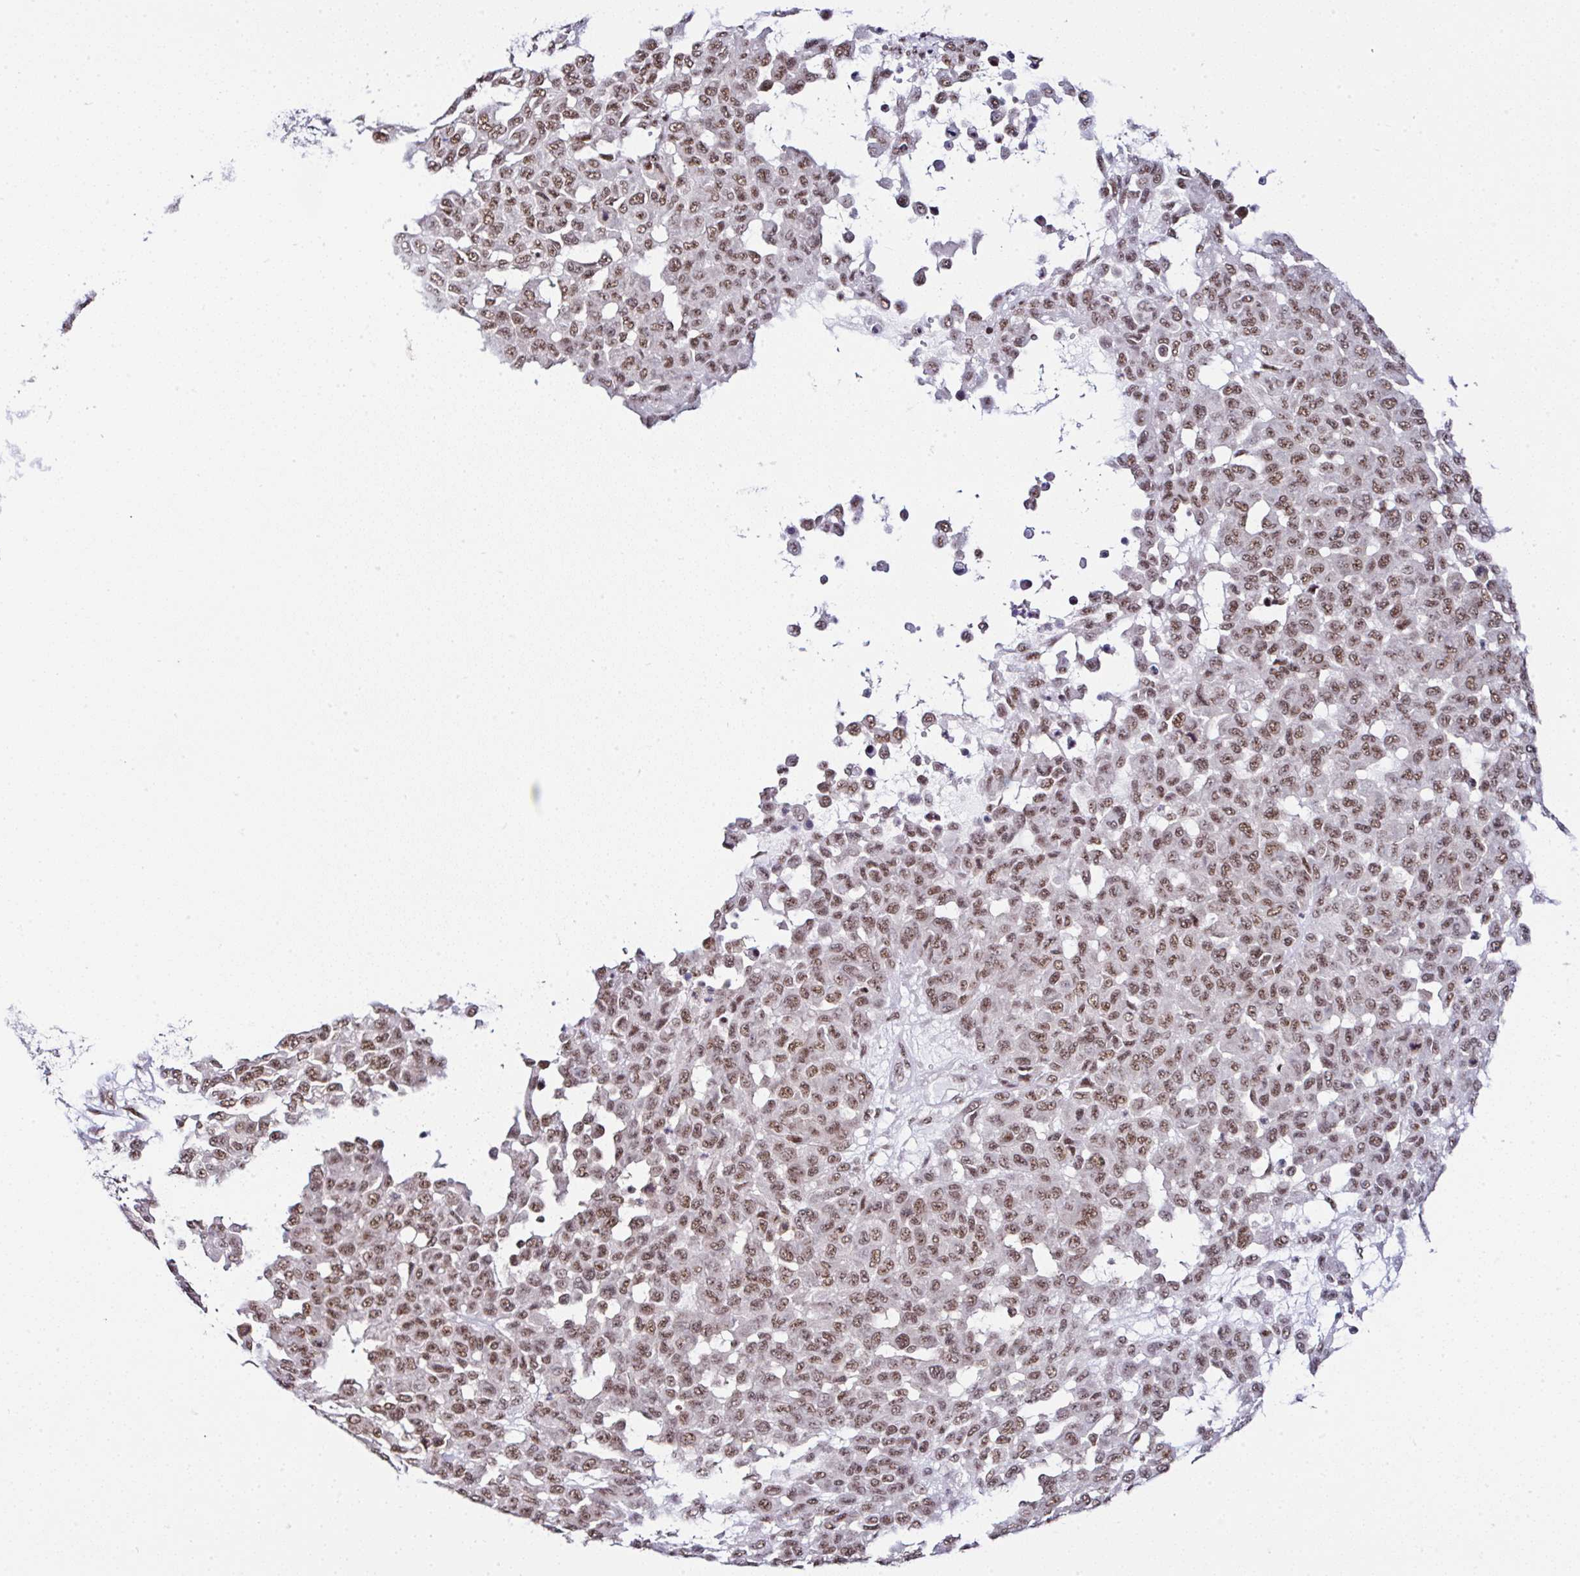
{"staining": {"intensity": "moderate", "quantity": ">75%", "location": "nuclear"}, "tissue": "melanoma", "cell_type": "Tumor cells", "image_type": "cancer", "snomed": [{"axis": "morphology", "description": "Malignant melanoma, NOS"}, {"axis": "topography", "description": "Skin"}], "caption": "Protein positivity by immunohistochemistry (IHC) exhibits moderate nuclear expression in about >75% of tumor cells in malignant melanoma.", "gene": "PTPN2", "patient": {"sex": "male", "age": 62}}